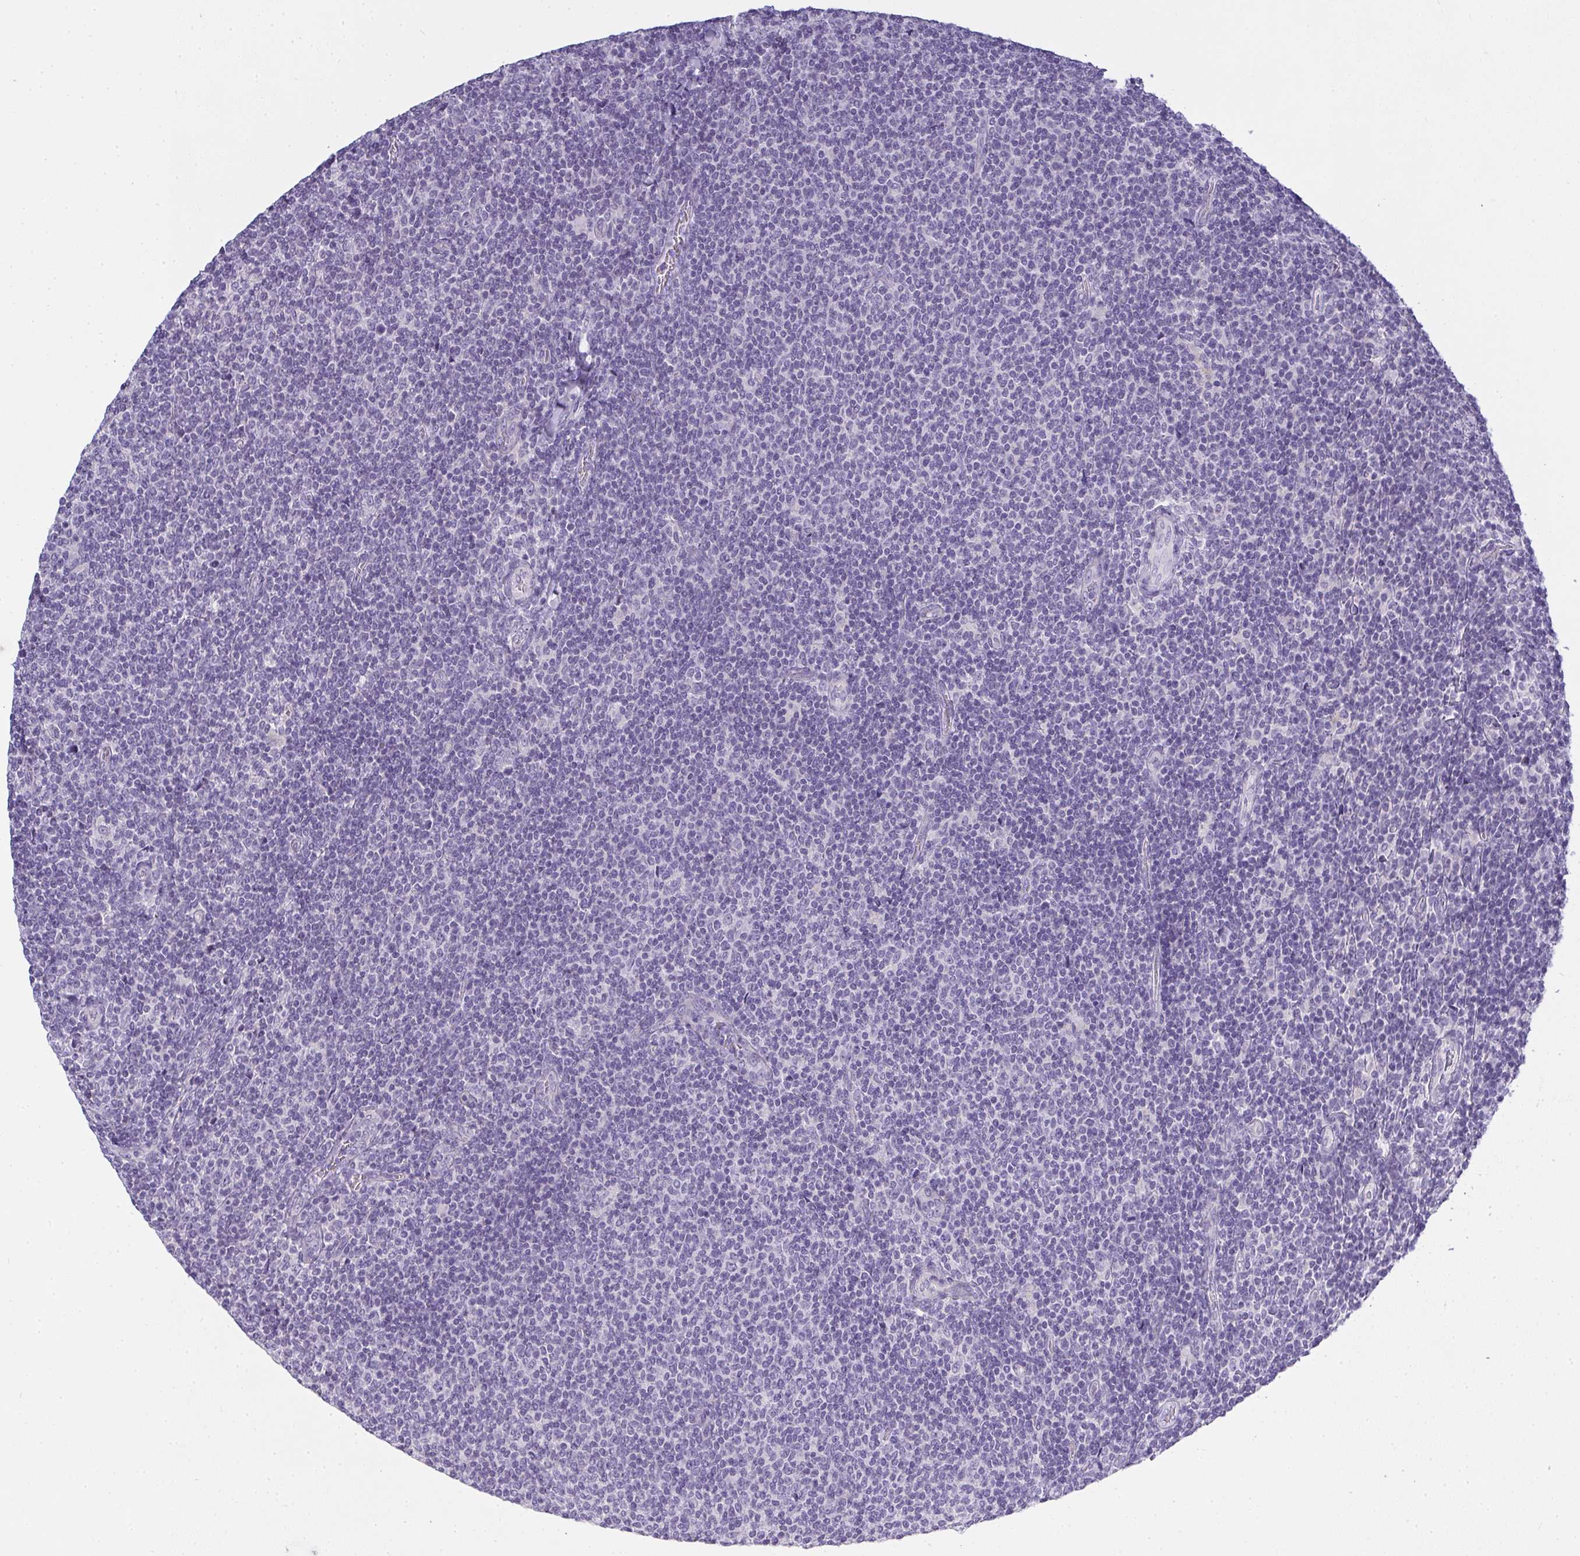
{"staining": {"intensity": "negative", "quantity": "none", "location": "none"}, "tissue": "lymphoma", "cell_type": "Tumor cells", "image_type": "cancer", "snomed": [{"axis": "morphology", "description": "Malignant lymphoma, non-Hodgkin's type, Low grade"}, {"axis": "topography", "description": "Lymph node"}], "caption": "Protein analysis of lymphoma displays no significant staining in tumor cells.", "gene": "GSDMB", "patient": {"sex": "male", "age": 52}}